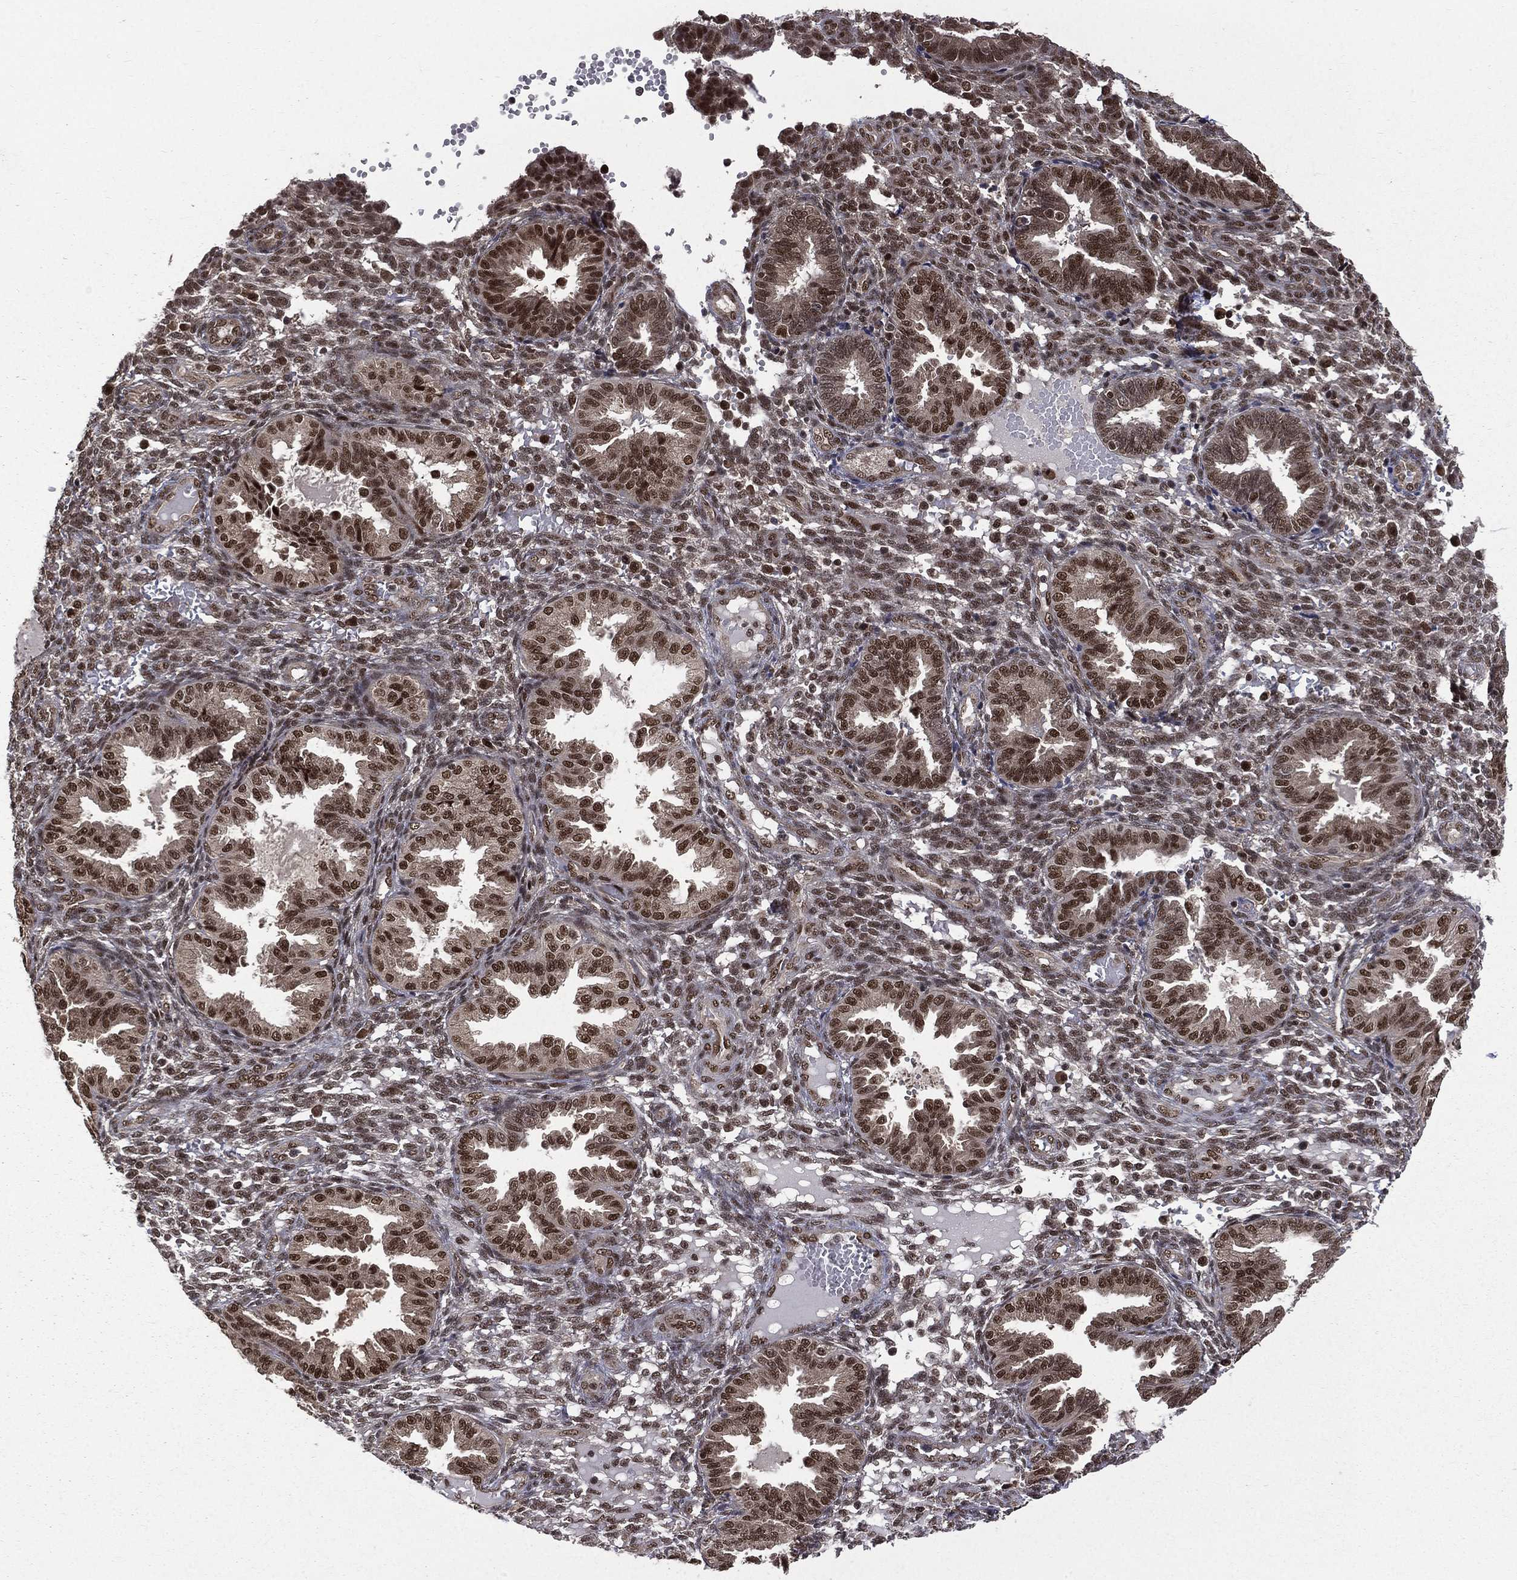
{"staining": {"intensity": "moderate", "quantity": "25%-75%", "location": "nuclear"}, "tissue": "endometrium", "cell_type": "Cells in endometrial stroma", "image_type": "normal", "snomed": [{"axis": "morphology", "description": "Normal tissue, NOS"}, {"axis": "topography", "description": "Endometrium"}], "caption": "A brown stain shows moderate nuclear expression of a protein in cells in endometrial stroma of normal human endometrium. (DAB (3,3'-diaminobenzidine) IHC, brown staining for protein, blue staining for nuclei).", "gene": "JMJD6", "patient": {"sex": "female", "age": 42}}